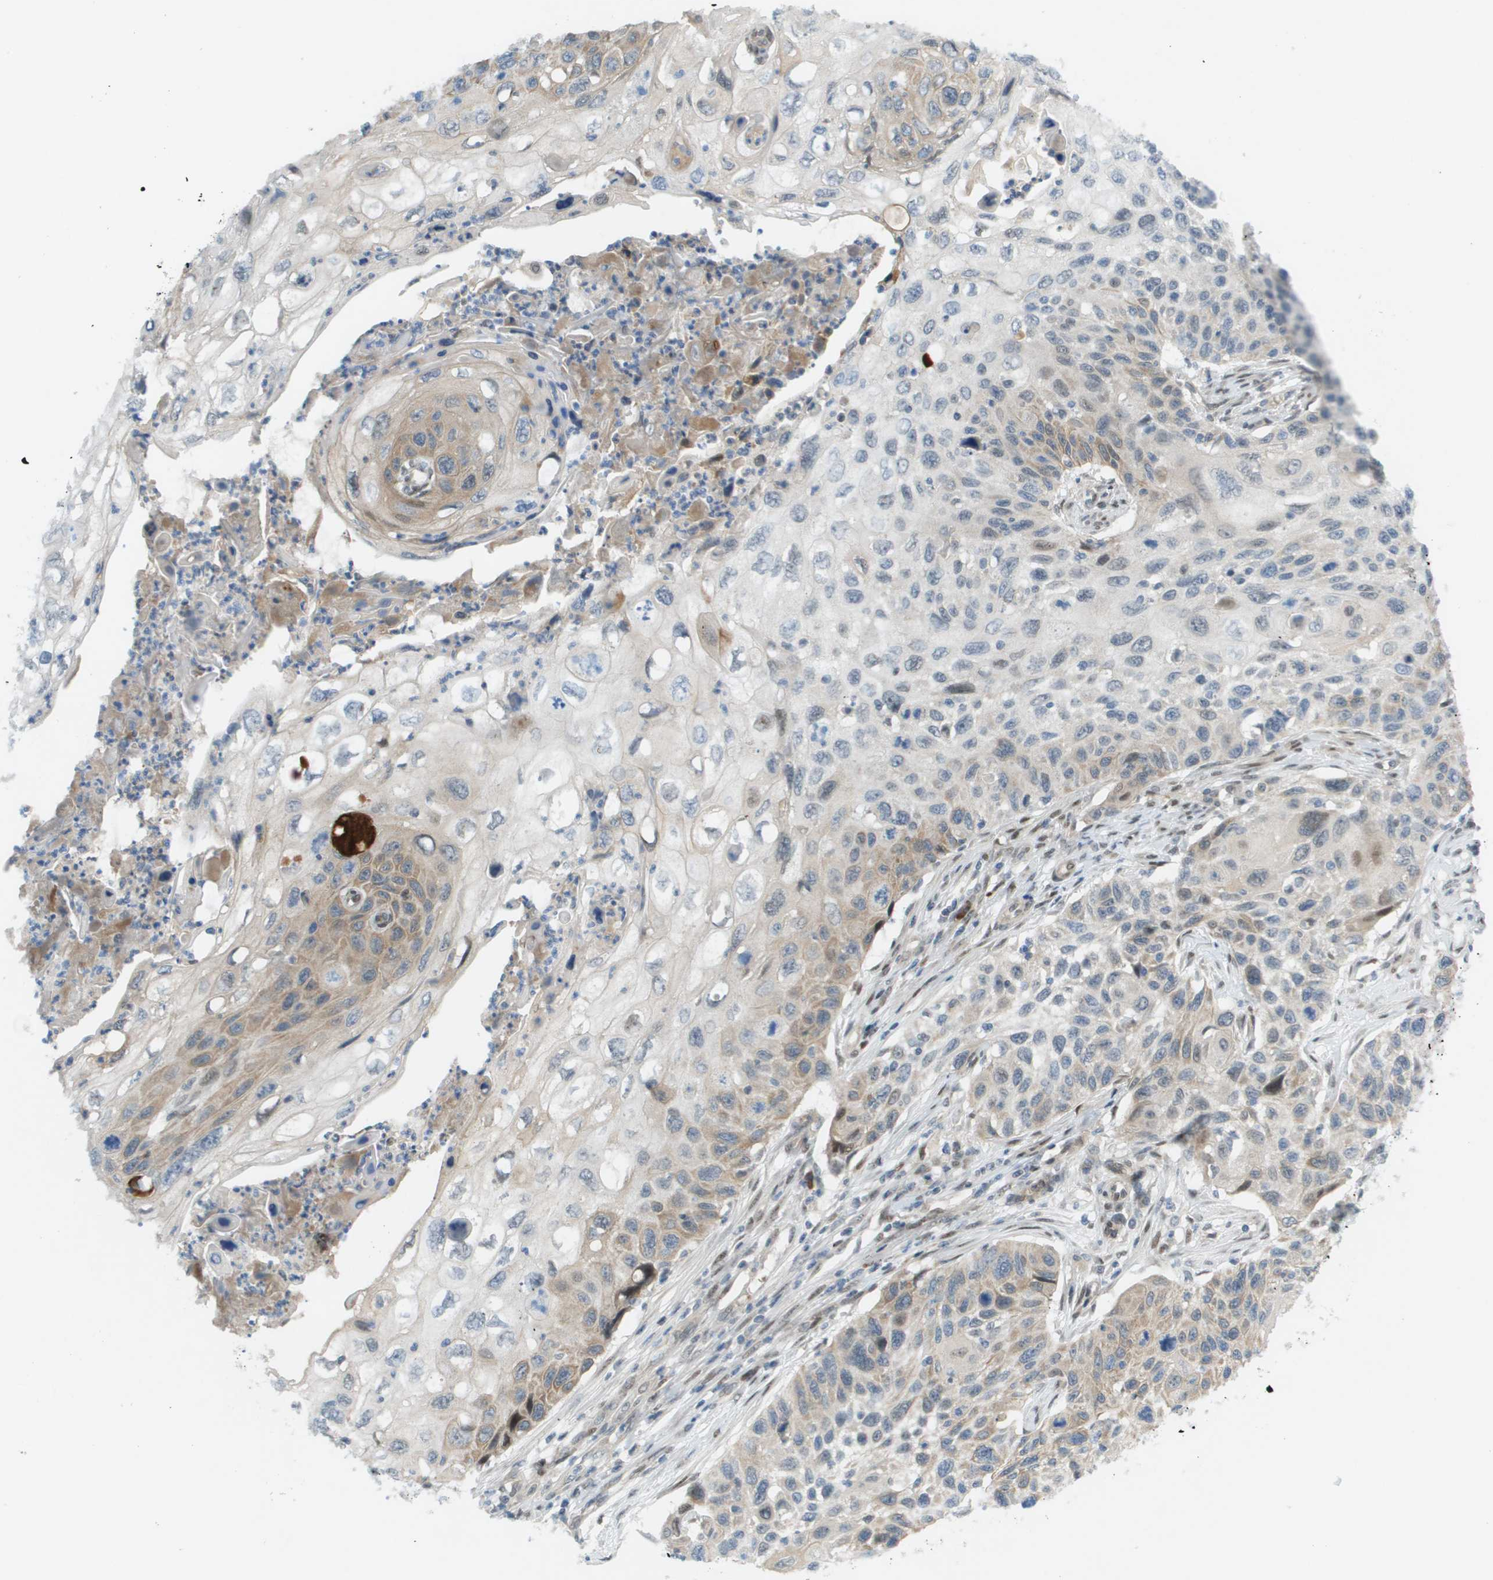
{"staining": {"intensity": "weak", "quantity": ">75%", "location": "cytoplasmic/membranous"}, "tissue": "cervical cancer", "cell_type": "Tumor cells", "image_type": "cancer", "snomed": [{"axis": "morphology", "description": "Squamous cell carcinoma, NOS"}, {"axis": "topography", "description": "Cervix"}], "caption": "Cervical cancer (squamous cell carcinoma) was stained to show a protein in brown. There is low levels of weak cytoplasmic/membranous staining in about >75% of tumor cells. (IHC, brightfield microscopy, high magnification).", "gene": "CACNB4", "patient": {"sex": "female", "age": 70}}